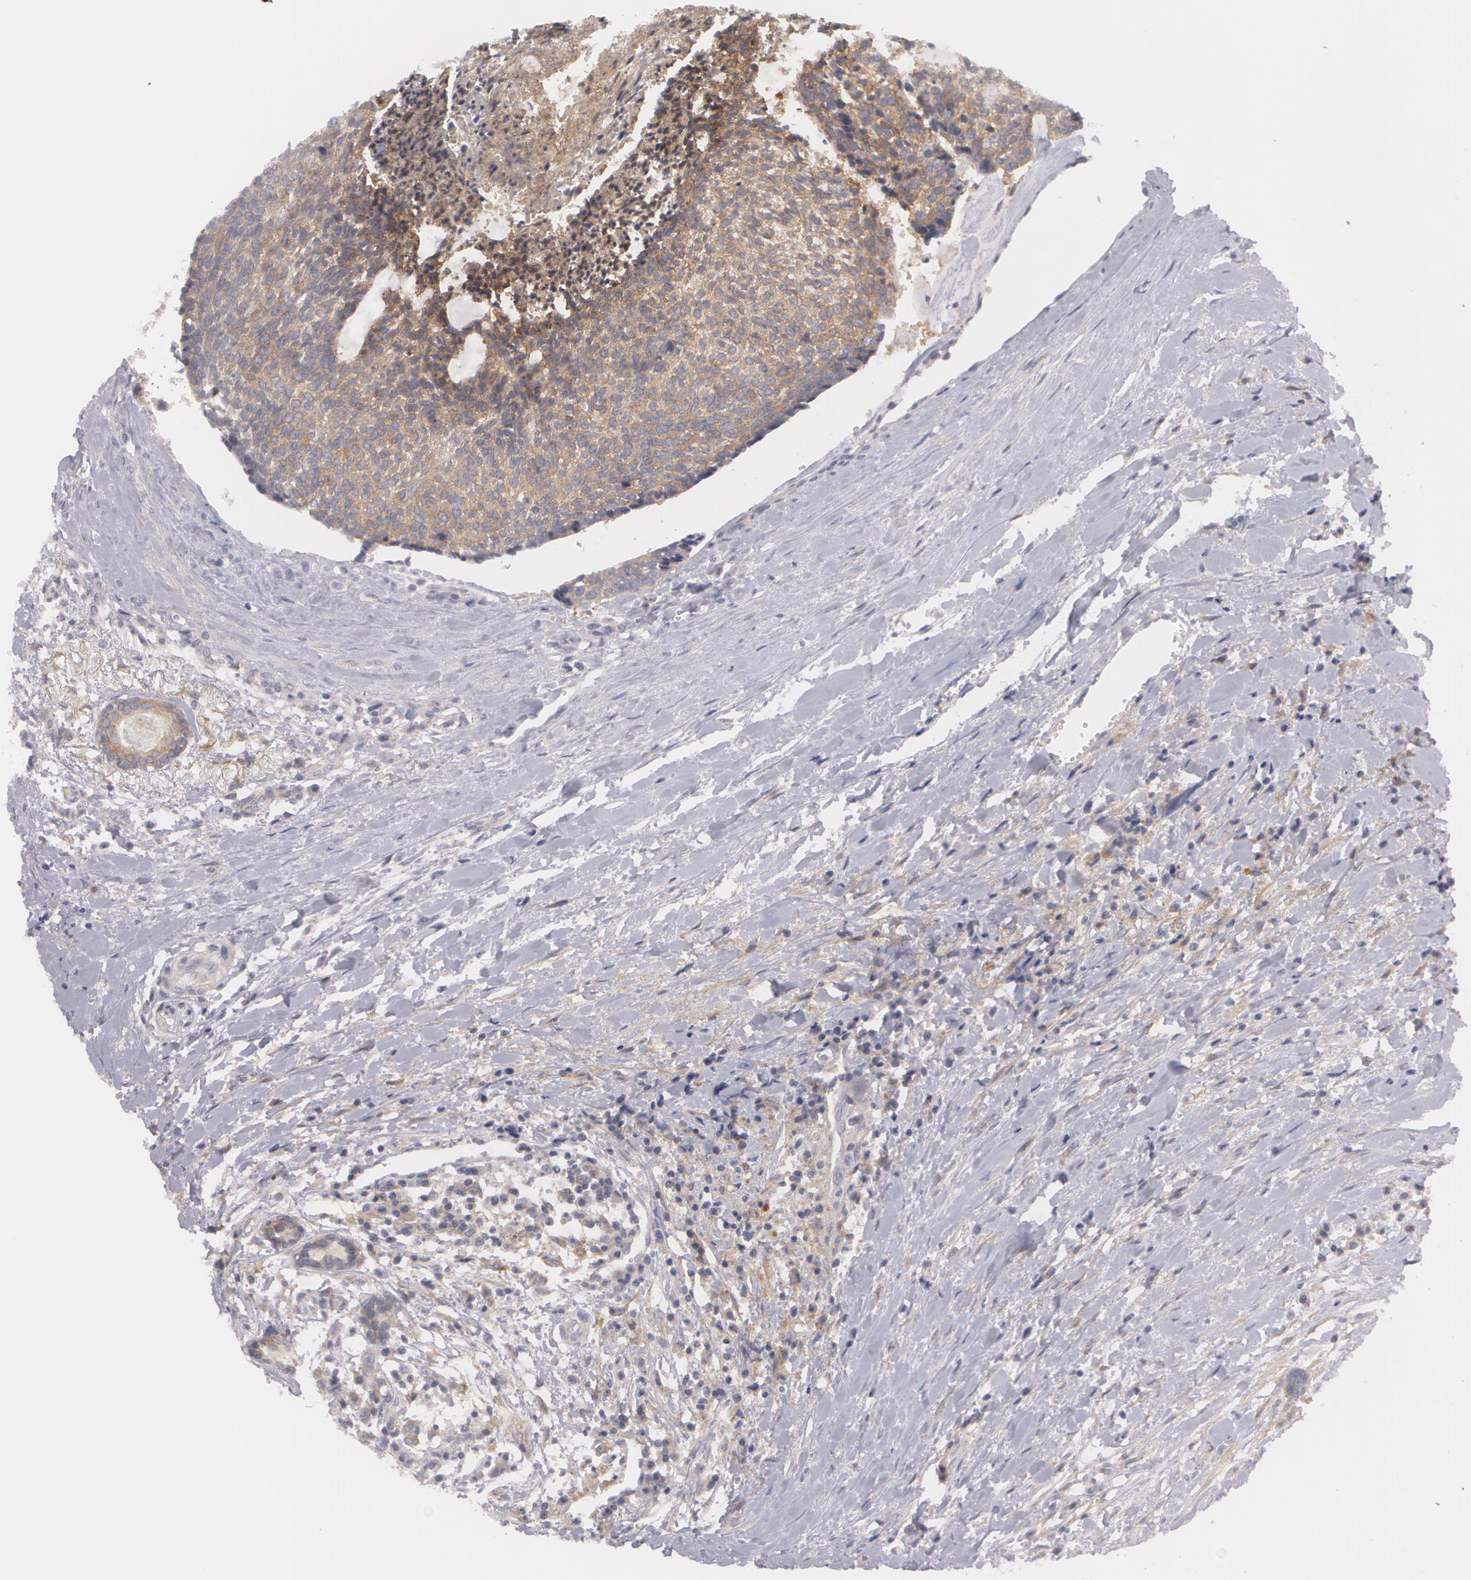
{"staining": {"intensity": "moderate", "quantity": ">75%", "location": "cytoplasmic/membranous"}, "tissue": "head and neck cancer", "cell_type": "Tumor cells", "image_type": "cancer", "snomed": [{"axis": "morphology", "description": "Squamous cell carcinoma, NOS"}, {"axis": "topography", "description": "Salivary gland"}, {"axis": "topography", "description": "Head-Neck"}], "caption": "Head and neck cancer stained with a brown dye demonstrates moderate cytoplasmic/membranous positive expression in about >75% of tumor cells.", "gene": "CASK", "patient": {"sex": "male", "age": 70}}